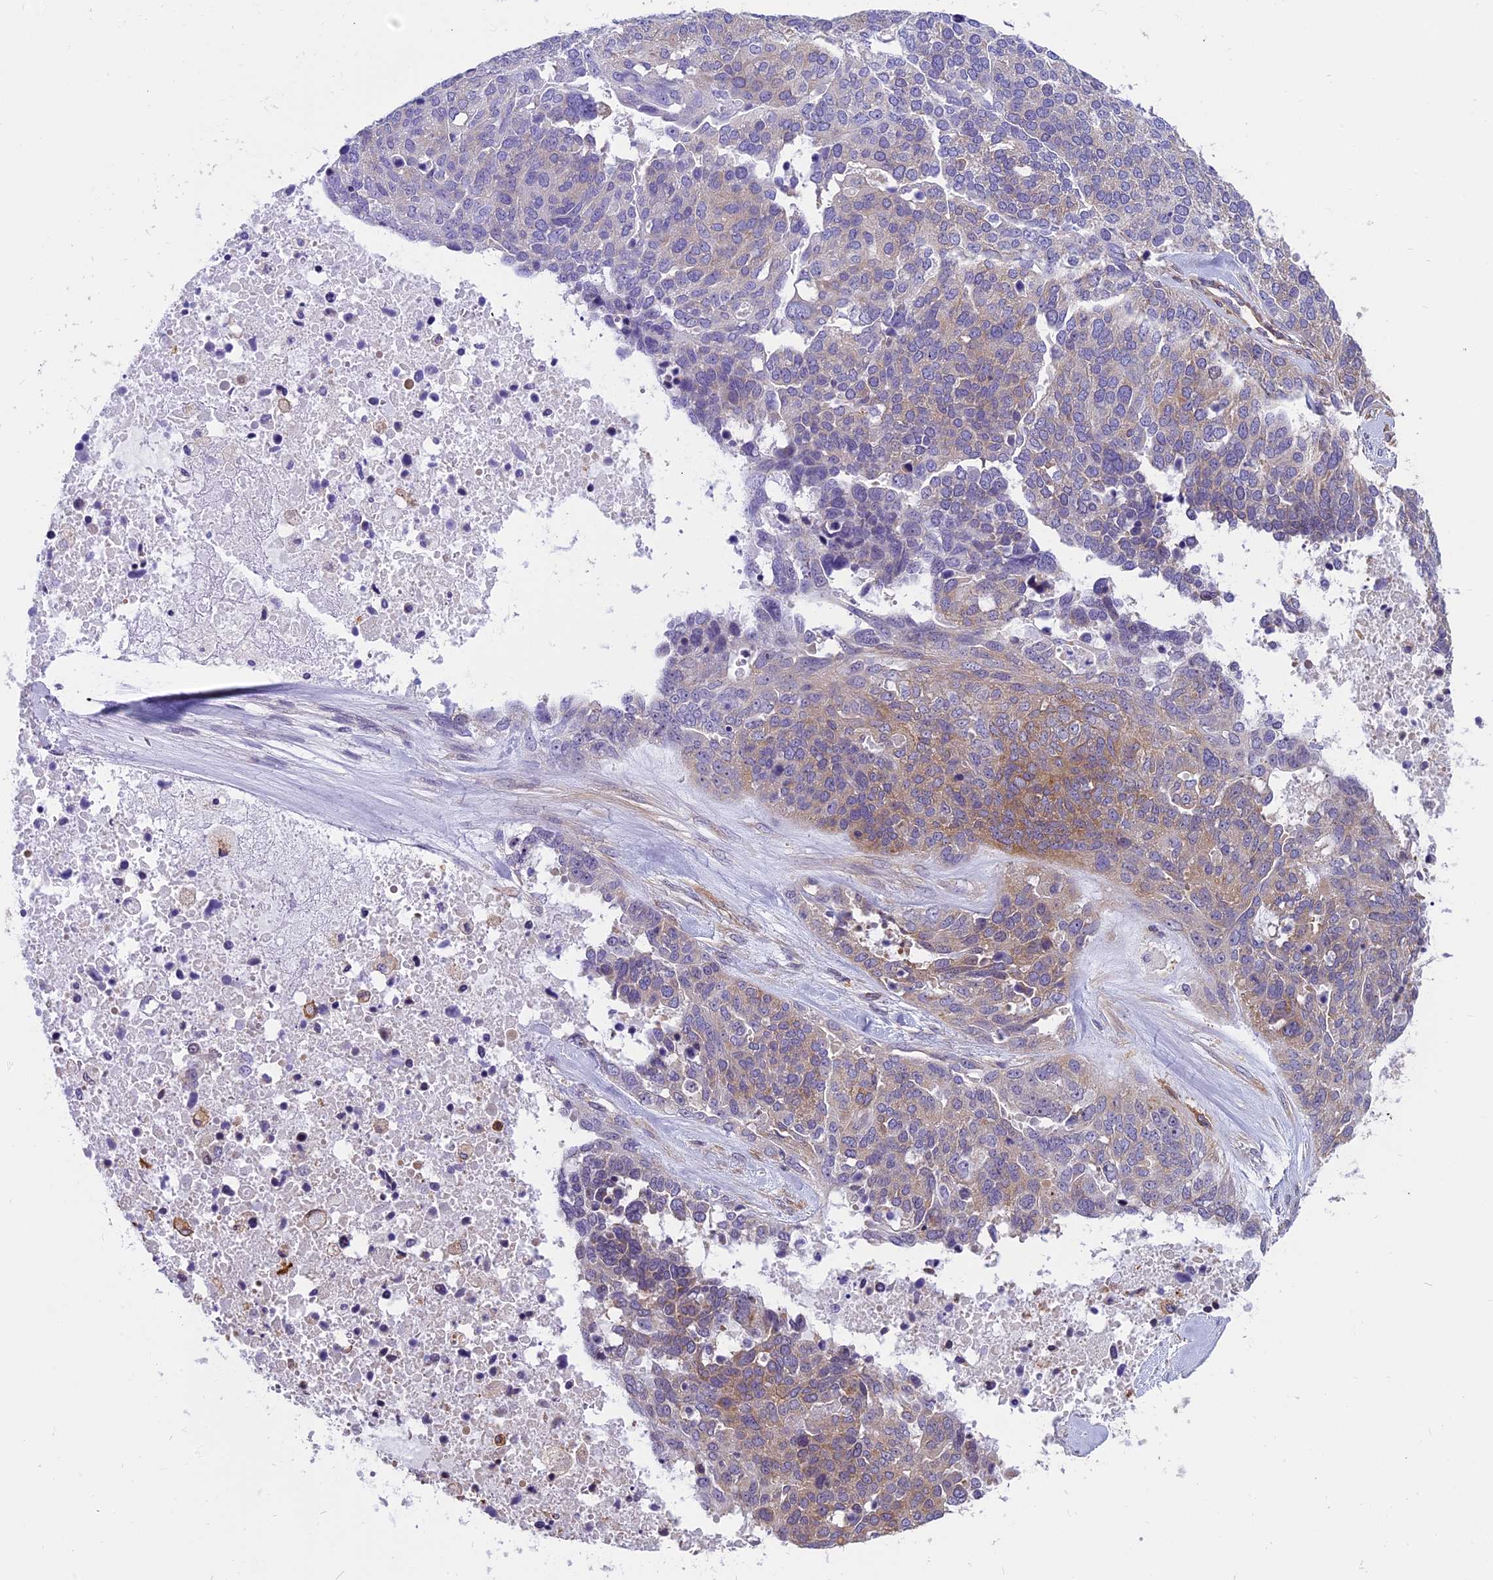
{"staining": {"intensity": "moderate", "quantity": "<25%", "location": "cytoplasmic/membranous"}, "tissue": "ovarian cancer", "cell_type": "Tumor cells", "image_type": "cancer", "snomed": [{"axis": "morphology", "description": "Cystadenocarcinoma, serous, NOS"}, {"axis": "topography", "description": "Ovary"}], "caption": "Immunohistochemistry (IHC) image of neoplastic tissue: ovarian serous cystadenocarcinoma stained using immunohistochemistry (IHC) displays low levels of moderate protein expression localized specifically in the cytoplasmic/membranous of tumor cells, appearing as a cytoplasmic/membranous brown color.", "gene": "EHBP1L1", "patient": {"sex": "female", "age": 44}}